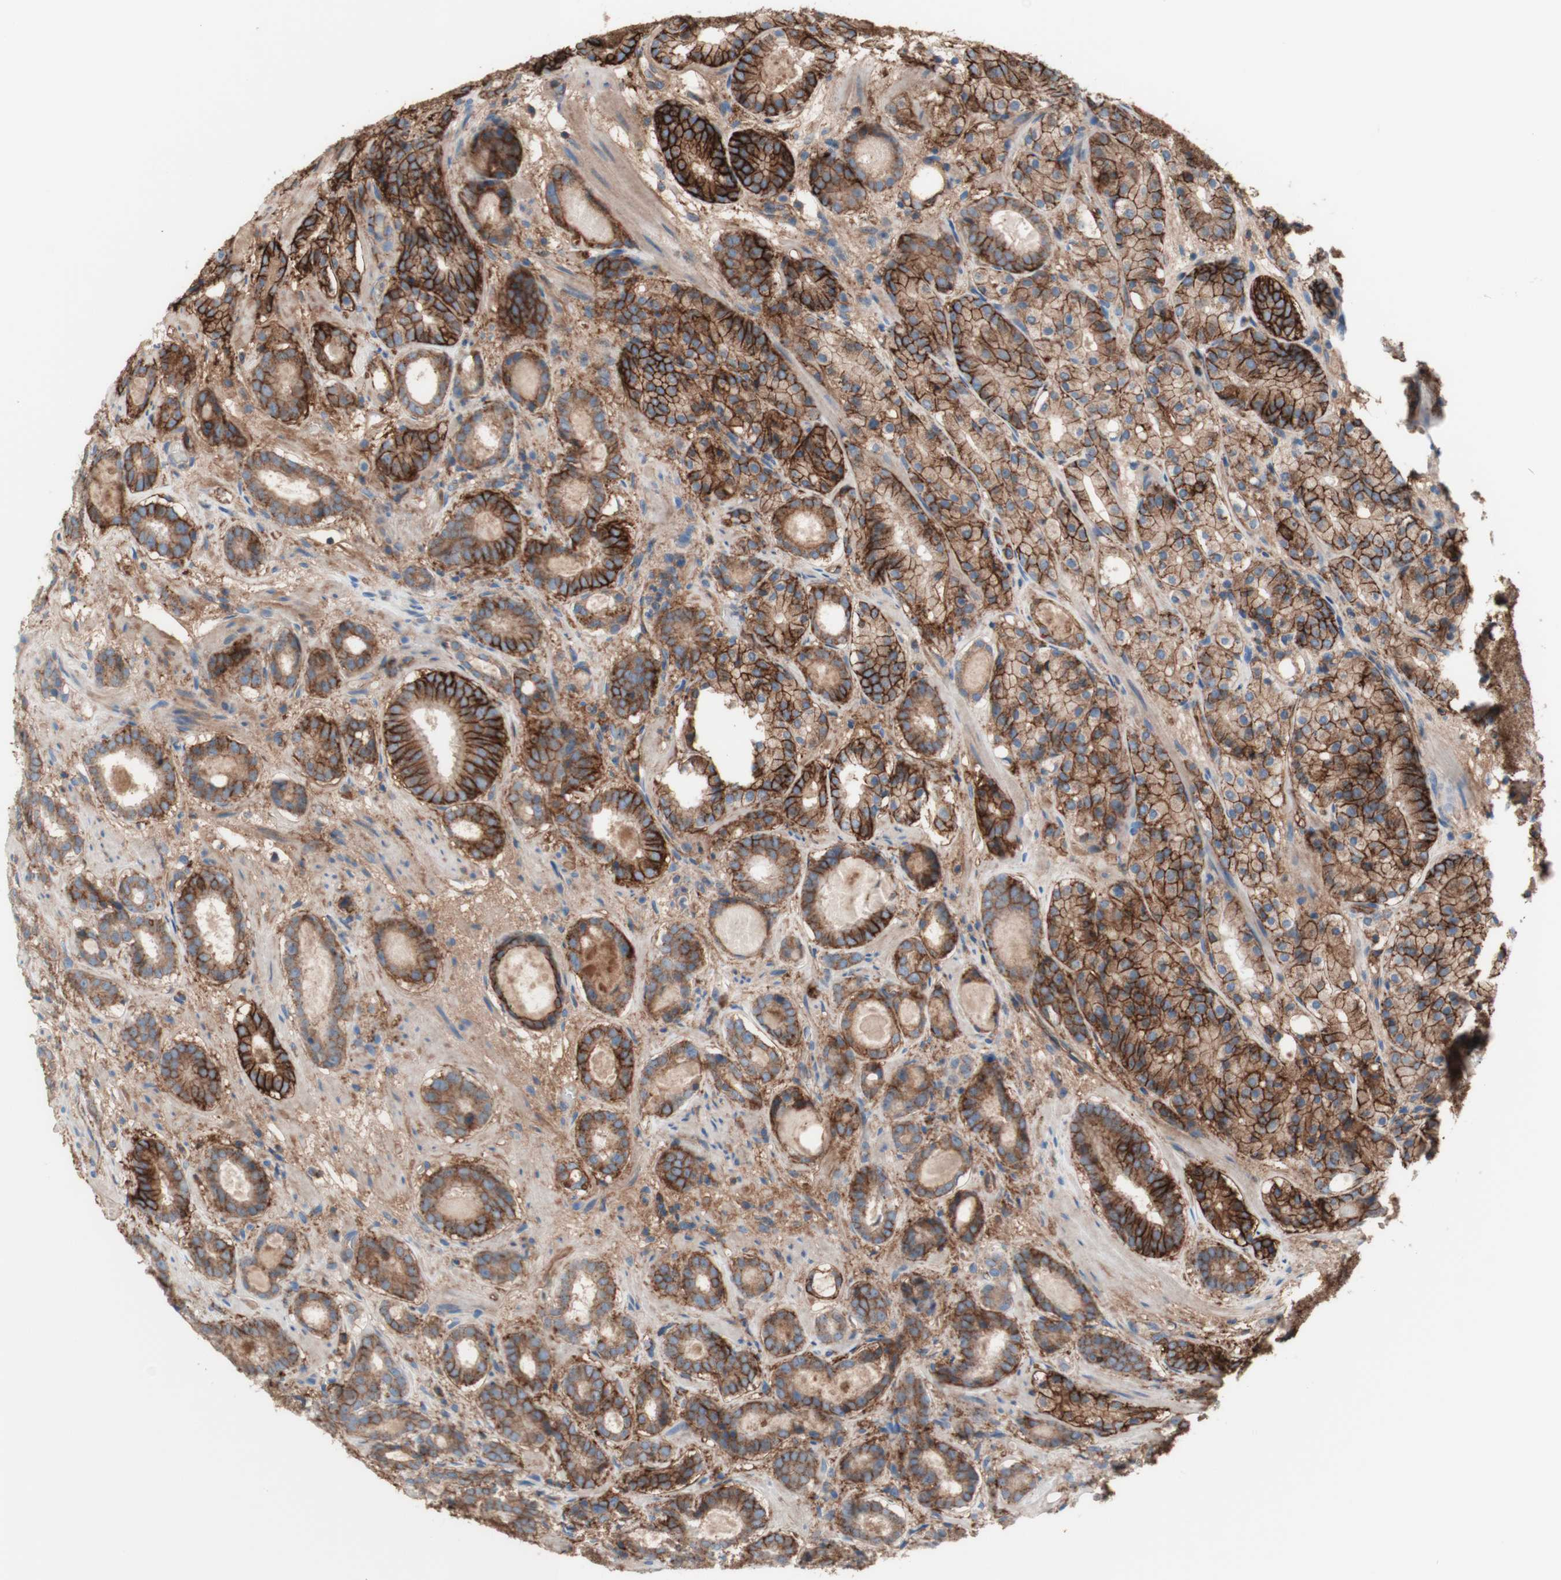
{"staining": {"intensity": "strong", "quantity": ">75%", "location": "cytoplasmic/membranous"}, "tissue": "prostate cancer", "cell_type": "Tumor cells", "image_type": "cancer", "snomed": [{"axis": "morphology", "description": "Adenocarcinoma, Low grade"}, {"axis": "topography", "description": "Prostate"}], "caption": "Prostate cancer tissue exhibits strong cytoplasmic/membranous positivity in about >75% of tumor cells, visualized by immunohistochemistry.", "gene": "CD46", "patient": {"sex": "male", "age": 69}}